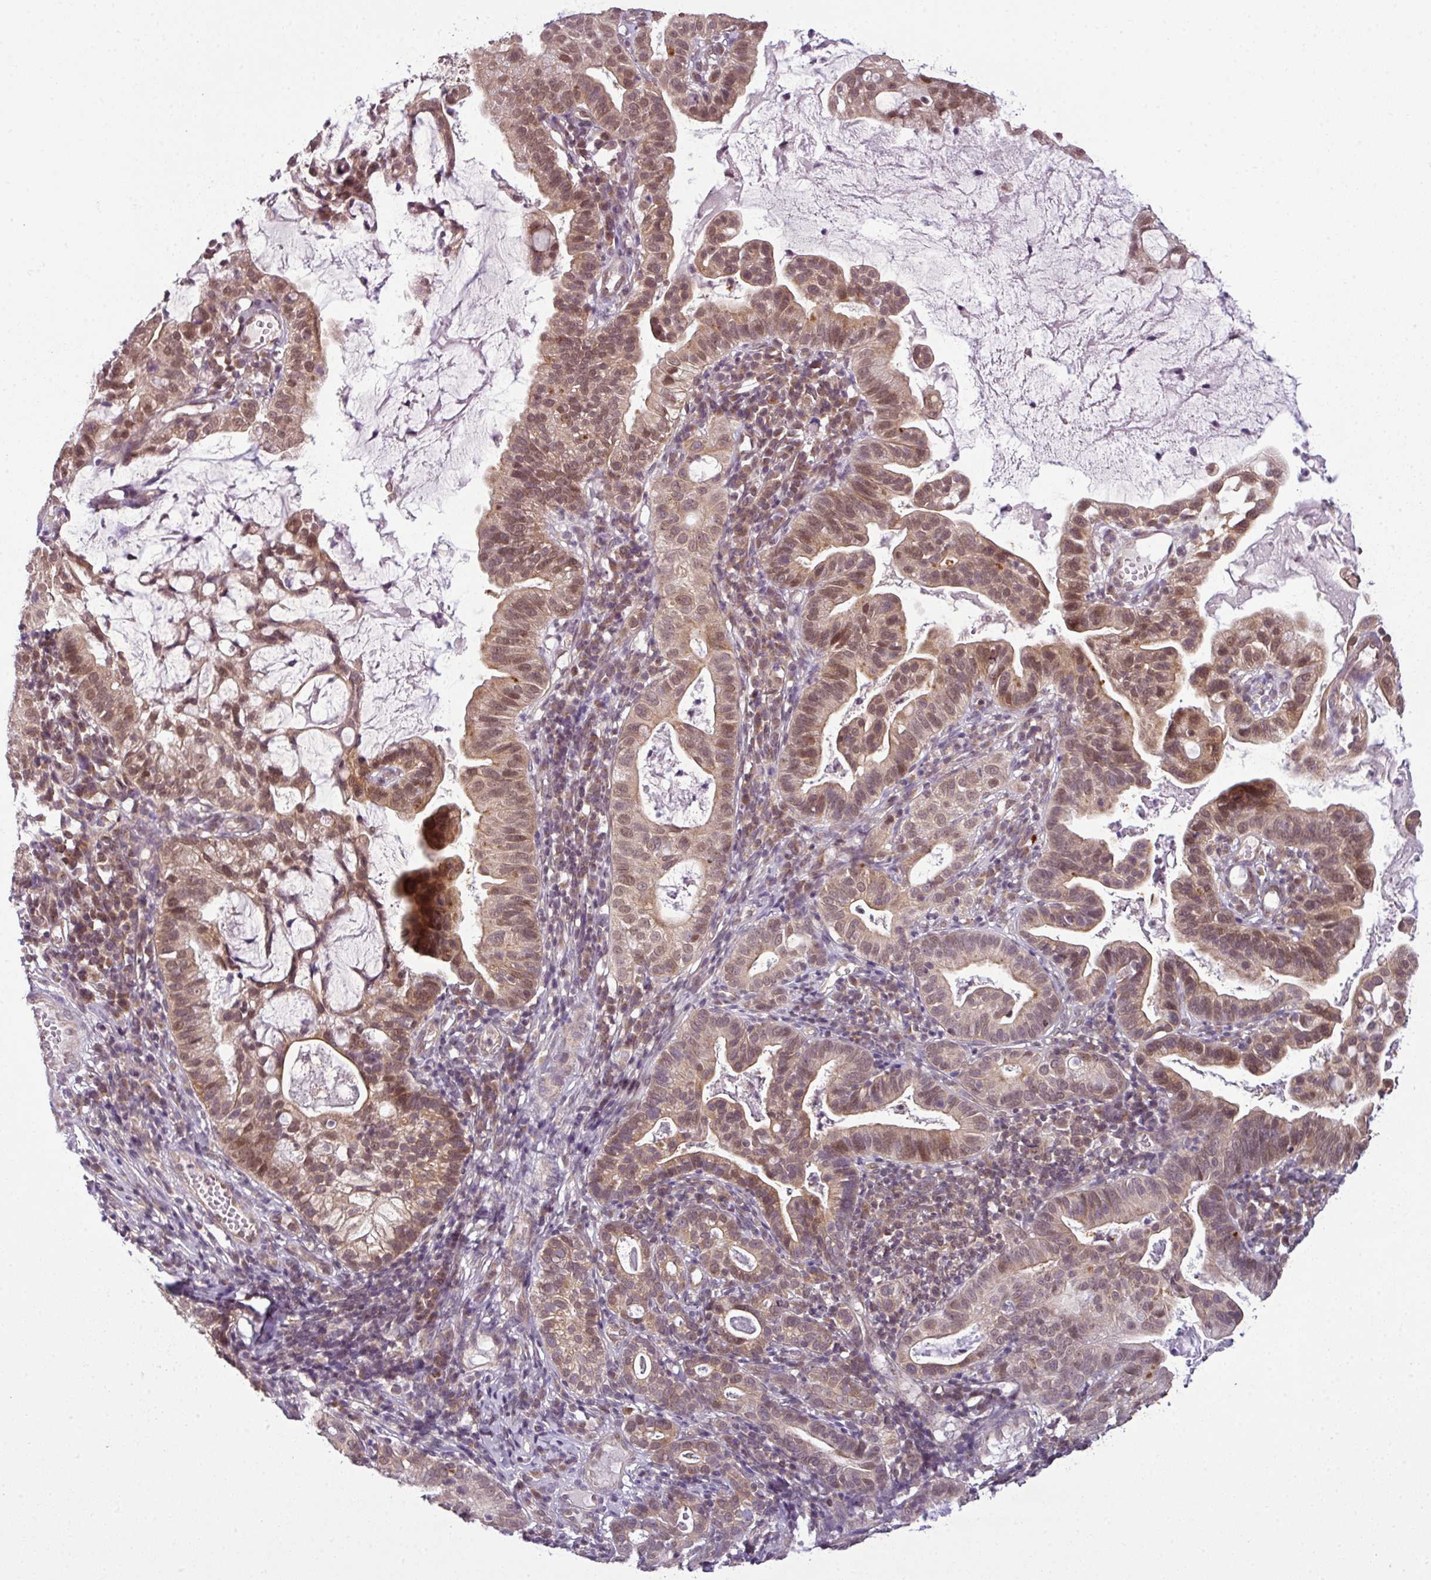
{"staining": {"intensity": "moderate", "quantity": ">75%", "location": "cytoplasmic/membranous,nuclear"}, "tissue": "cervical cancer", "cell_type": "Tumor cells", "image_type": "cancer", "snomed": [{"axis": "morphology", "description": "Adenocarcinoma, NOS"}, {"axis": "topography", "description": "Cervix"}], "caption": "Immunohistochemistry (IHC) (DAB) staining of human cervical cancer demonstrates moderate cytoplasmic/membranous and nuclear protein positivity in about >75% of tumor cells.", "gene": "DERPC", "patient": {"sex": "female", "age": 41}}